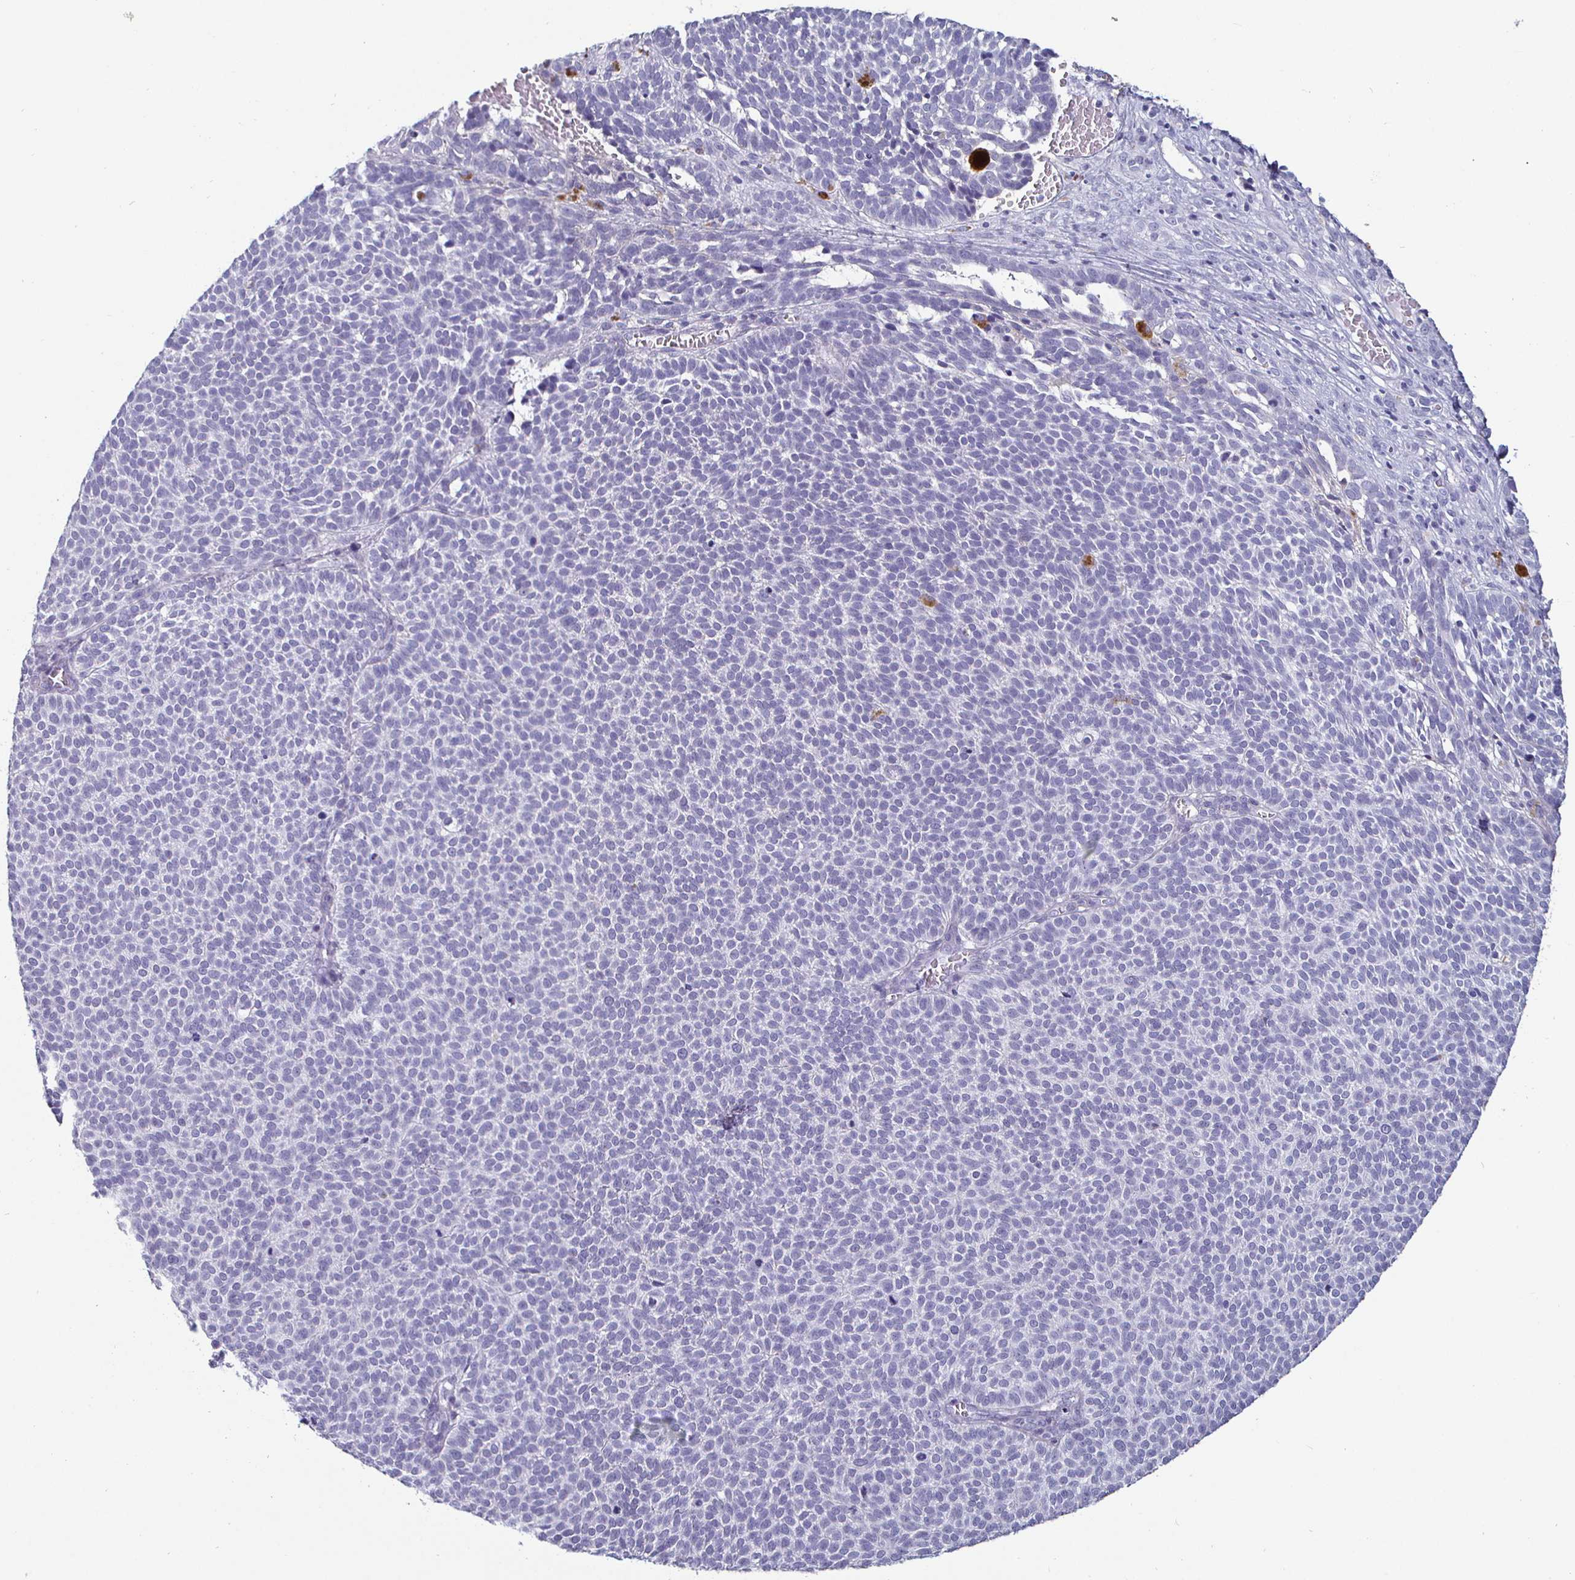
{"staining": {"intensity": "negative", "quantity": "none", "location": "none"}, "tissue": "skin cancer", "cell_type": "Tumor cells", "image_type": "cancer", "snomed": [{"axis": "morphology", "description": "Basal cell carcinoma"}, {"axis": "topography", "description": "Skin"}], "caption": "Immunohistochemistry of skin cancer (basal cell carcinoma) reveals no staining in tumor cells. The staining was performed using DAB to visualize the protein expression in brown, while the nuclei were stained in blue with hematoxylin (Magnification: 20x).", "gene": "ENPP1", "patient": {"sex": "male", "age": 63}}